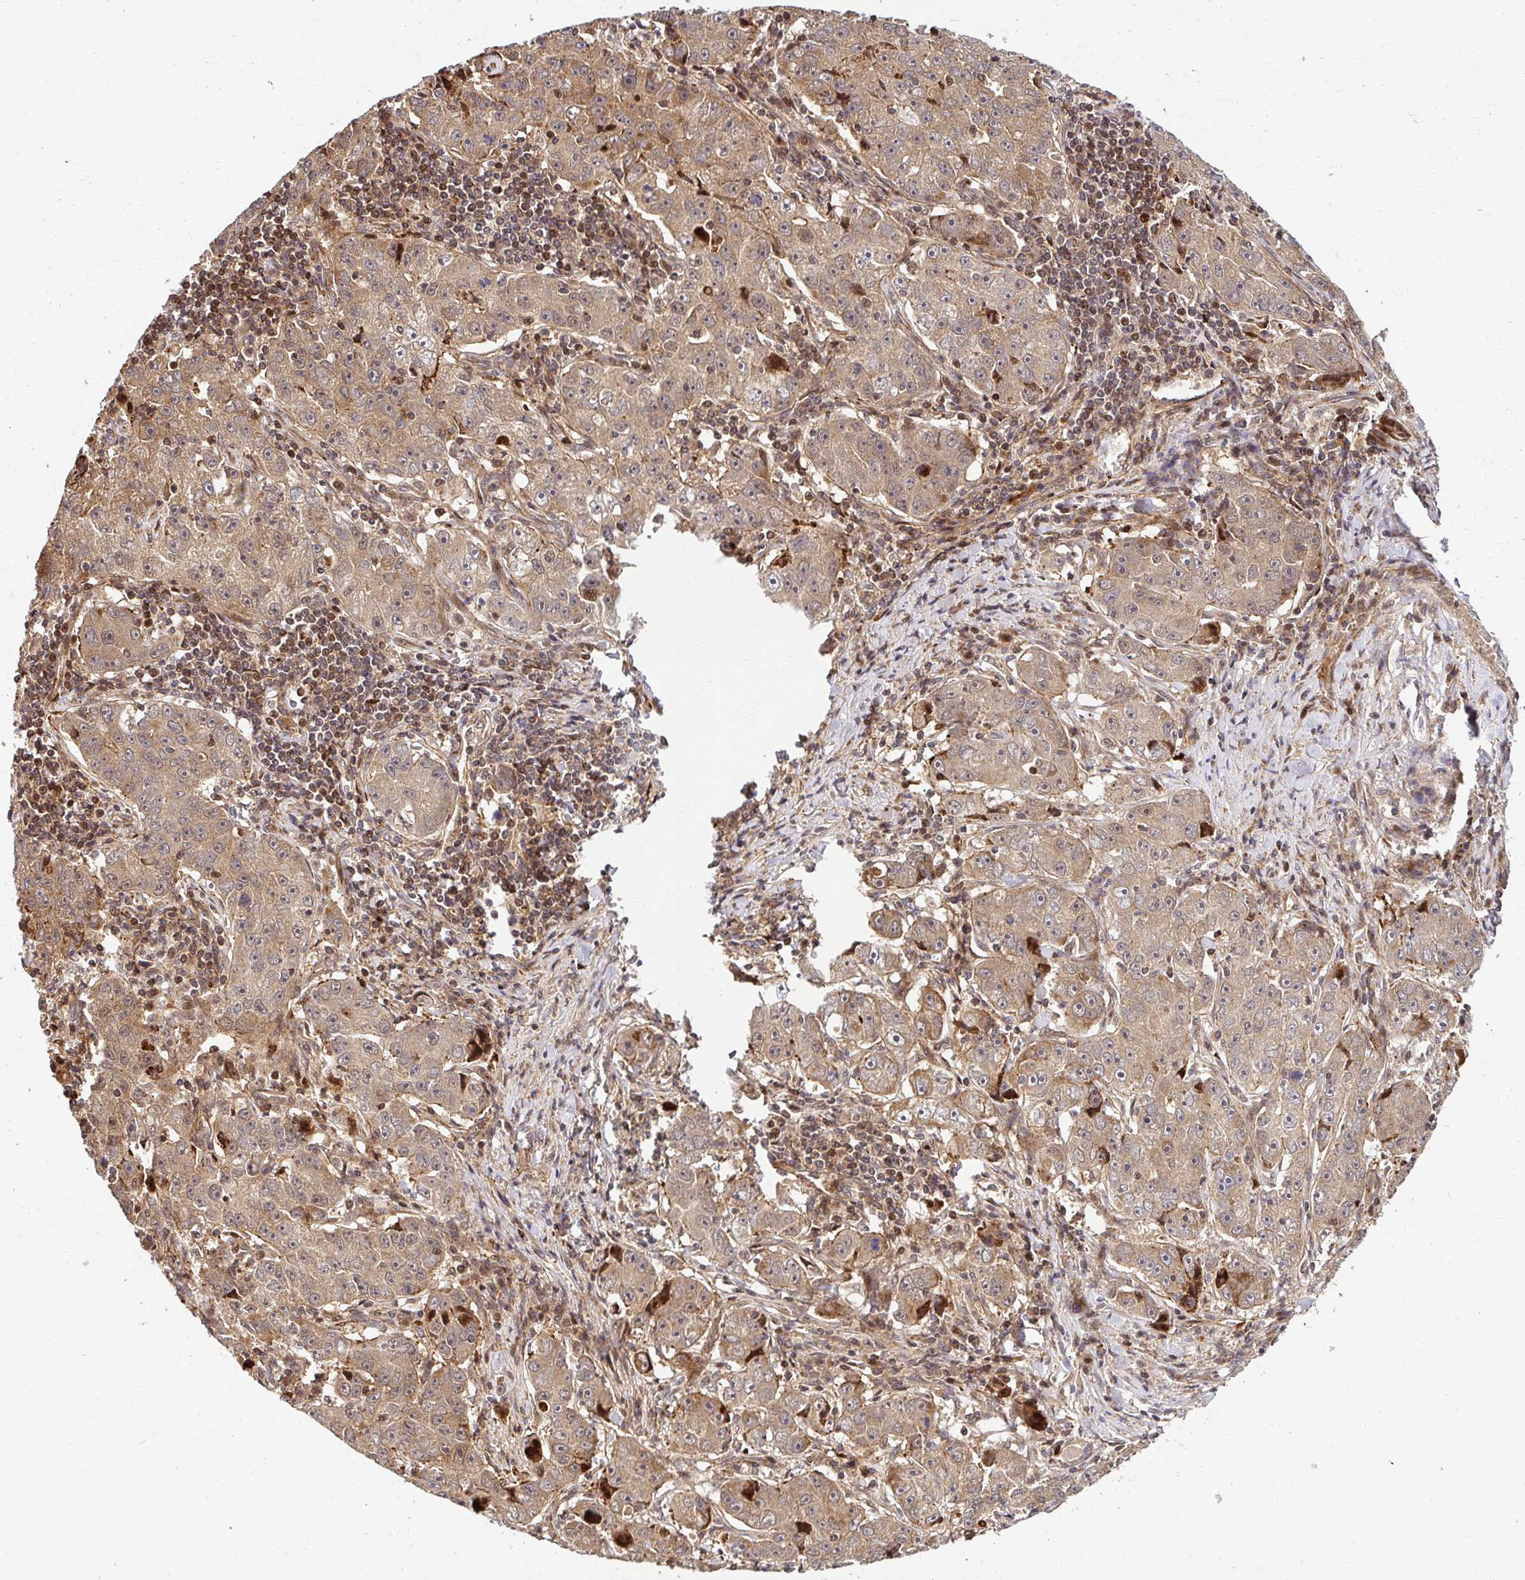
{"staining": {"intensity": "moderate", "quantity": "<25%", "location": "cytoplasmic/membranous,nuclear"}, "tissue": "lung cancer", "cell_type": "Tumor cells", "image_type": "cancer", "snomed": [{"axis": "morphology", "description": "Normal morphology"}, {"axis": "morphology", "description": "Adenocarcinoma, NOS"}, {"axis": "topography", "description": "Lymph node"}, {"axis": "topography", "description": "Lung"}], "caption": "There is low levels of moderate cytoplasmic/membranous and nuclear expression in tumor cells of lung cancer (adenocarcinoma), as demonstrated by immunohistochemical staining (brown color).", "gene": "PSMA4", "patient": {"sex": "female", "age": 57}}